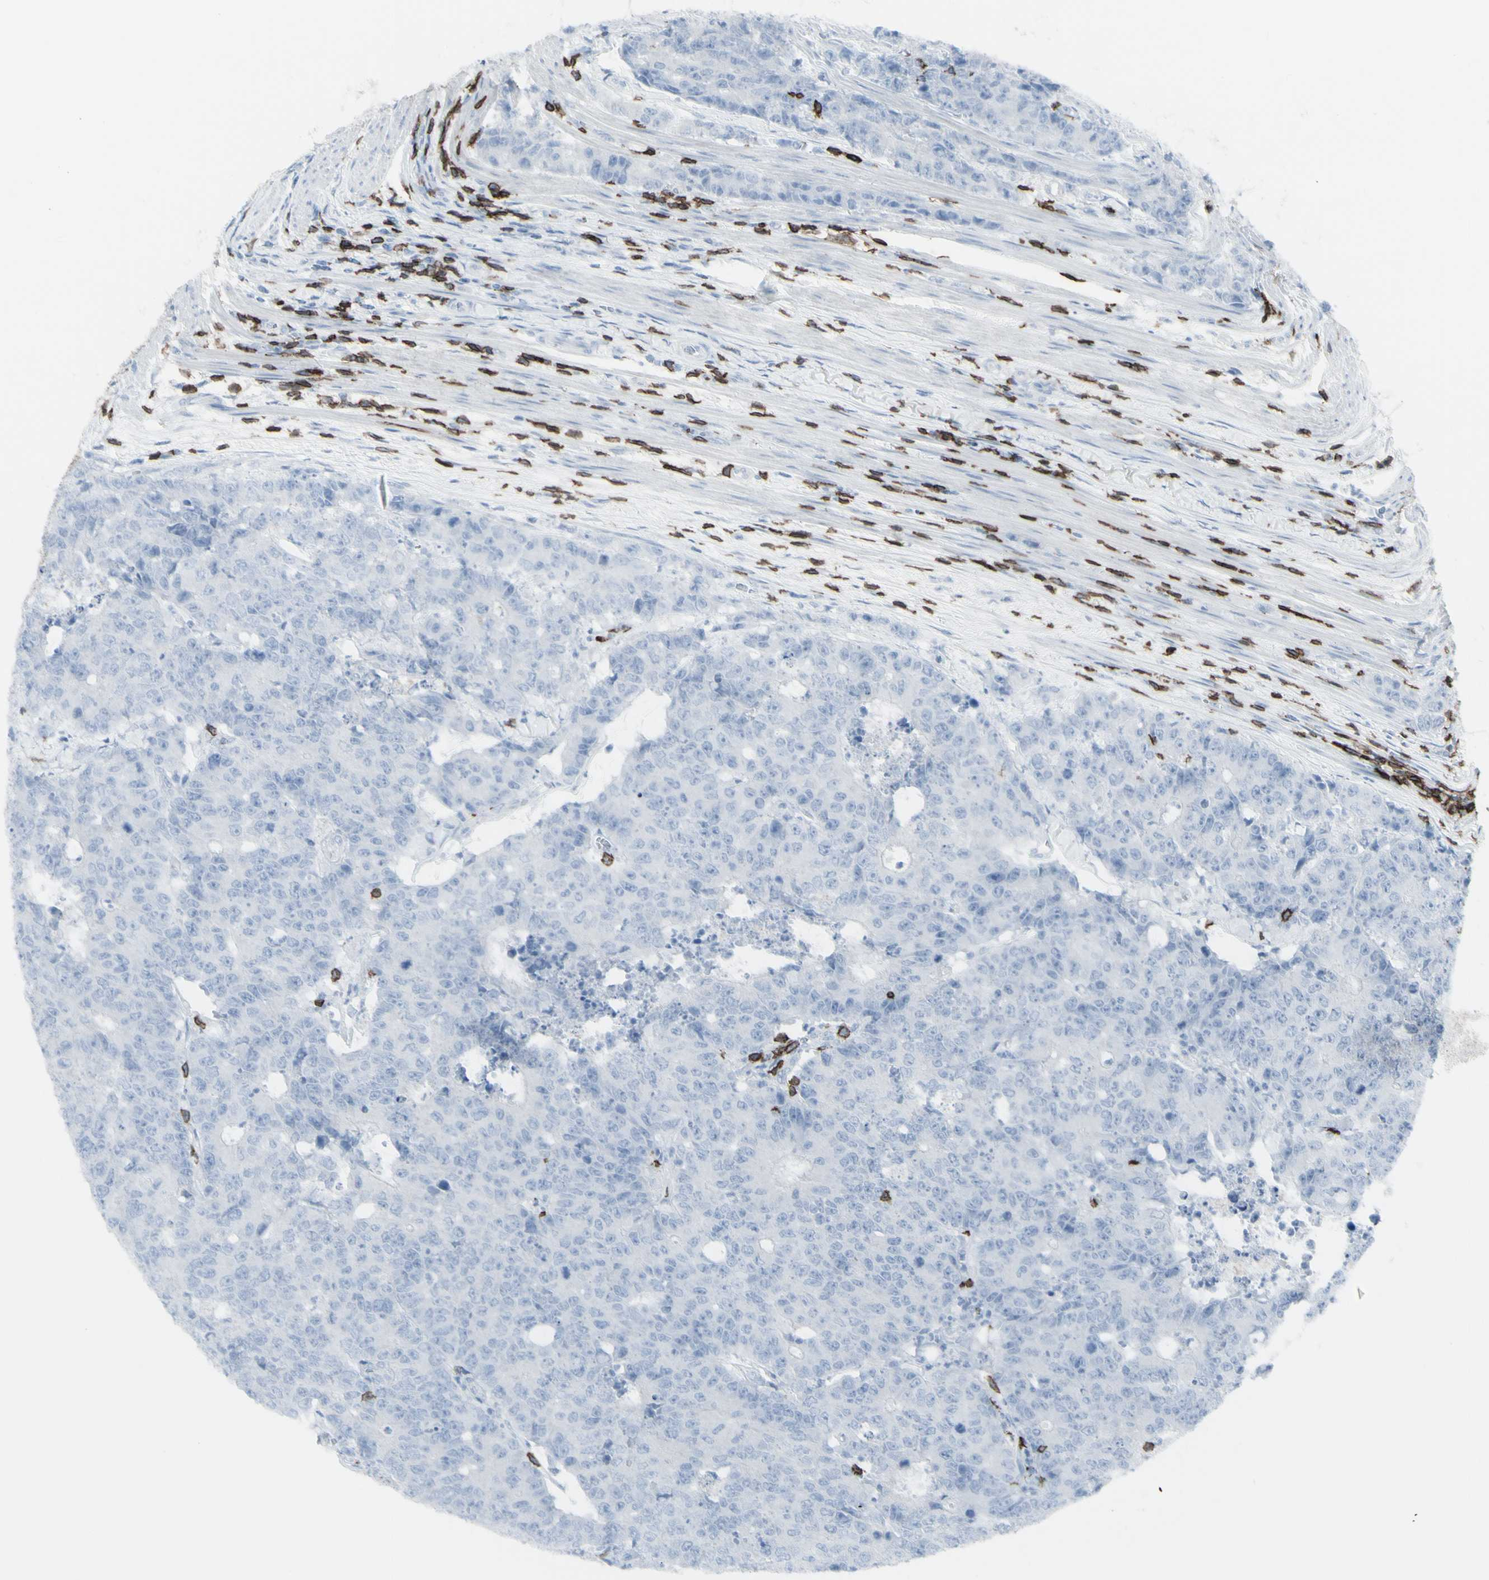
{"staining": {"intensity": "negative", "quantity": "none", "location": "none"}, "tissue": "colorectal cancer", "cell_type": "Tumor cells", "image_type": "cancer", "snomed": [{"axis": "morphology", "description": "Adenocarcinoma, NOS"}, {"axis": "topography", "description": "Colon"}], "caption": "A high-resolution image shows immunohistochemistry (IHC) staining of colorectal adenocarcinoma, which exhibits no significant positivity in tumor cells.", "gene": "CD247", "patient": {"sex": "female", "age": 86}}